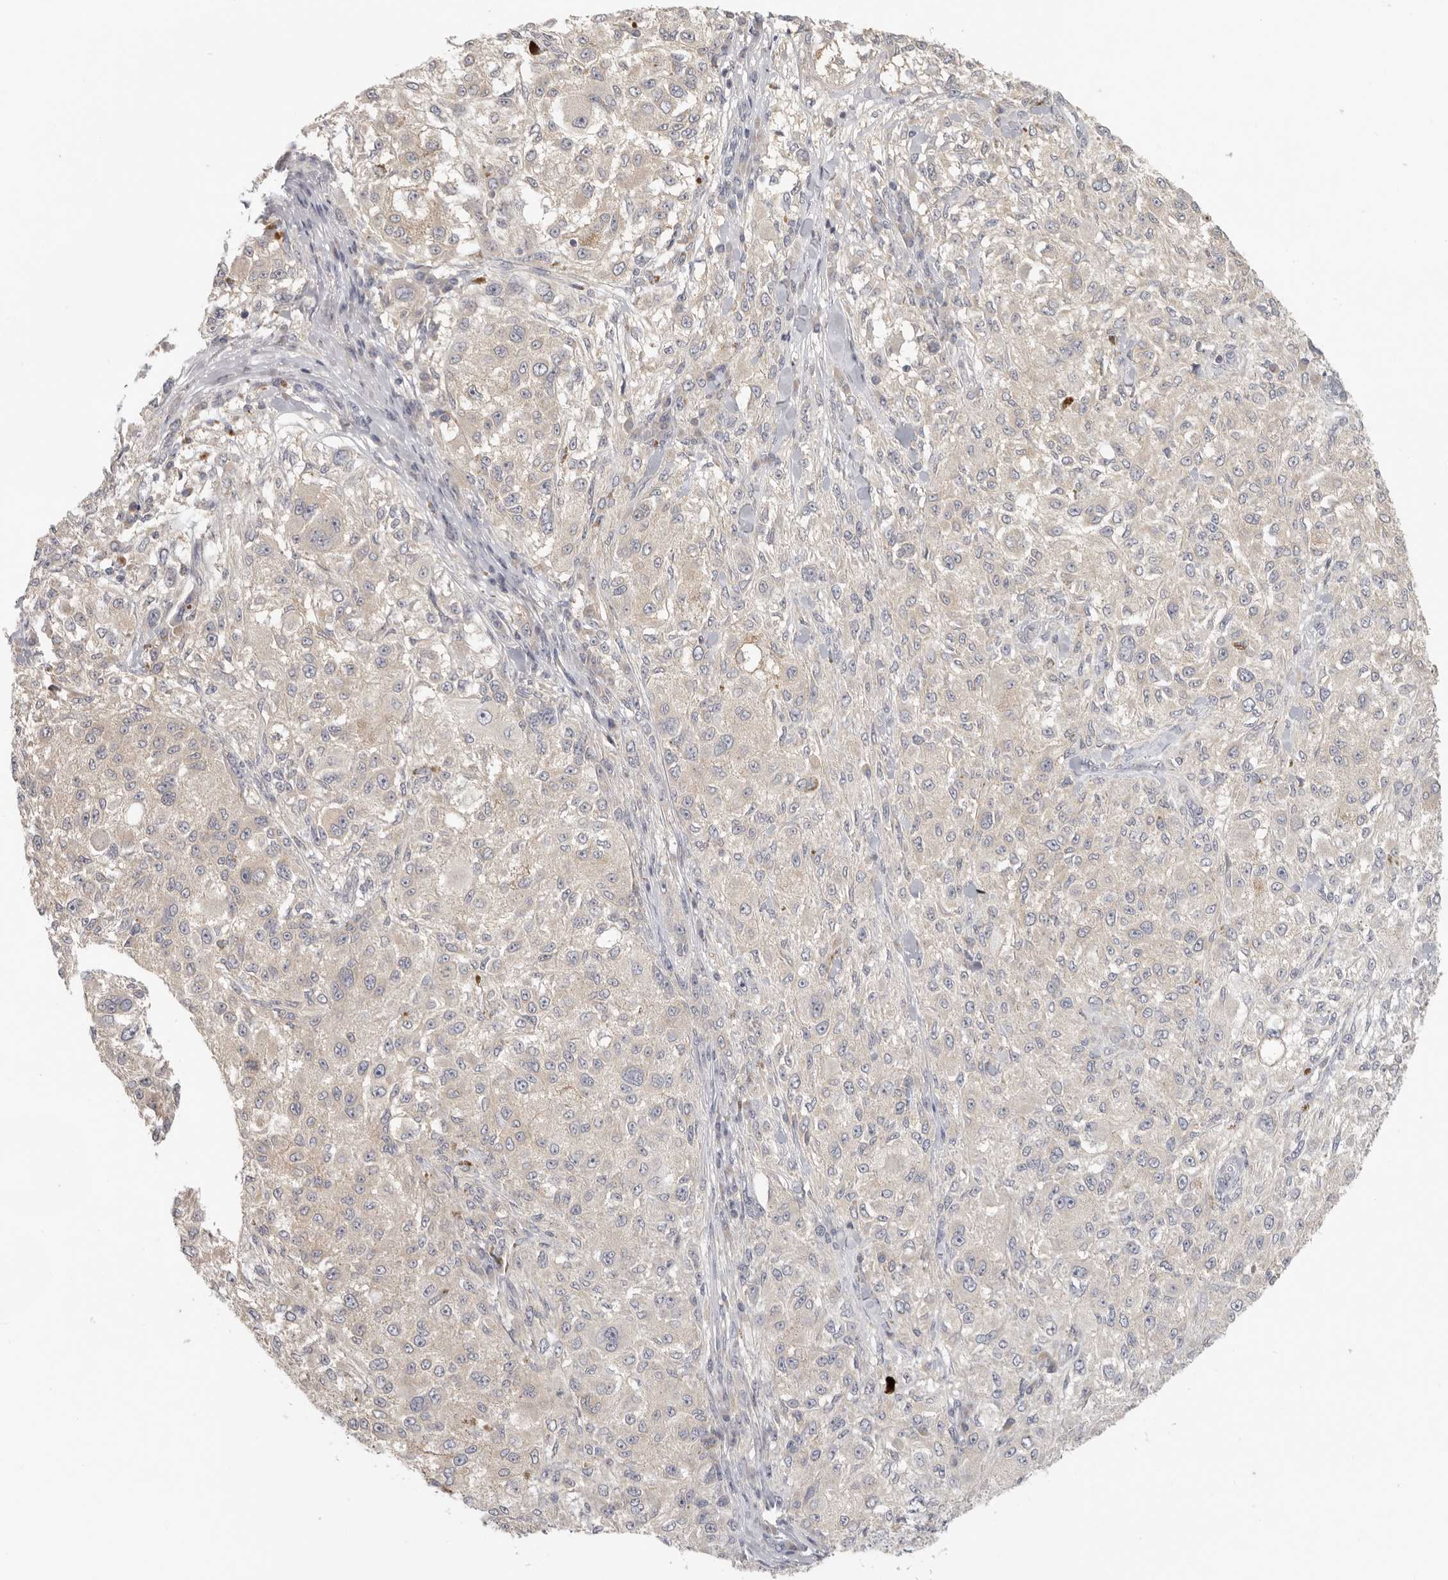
{"staining": {"intensity": "negative", "quantity": "none", "location": "none"}, "tissue": "melanoma", "cell_type": "Tumor cells", "image_type": "cancer", "snomed": [{"axis": "morphology", "description": "Necrosis, NOS"}, {"axis": "morphology", "description": "Malignant melanoma, NOS"}, {"axis": "topography", "description": "Skin"}], "caption": "Tumor cells are negative for brown protein staining in malignant melanoma. (DAB (3,3'-diaminobenzidine) IHC visualized using brightfield microscopy, high magnification).", "gene": "AHDC1", "patient": {"sex": "female", "age": 87}}